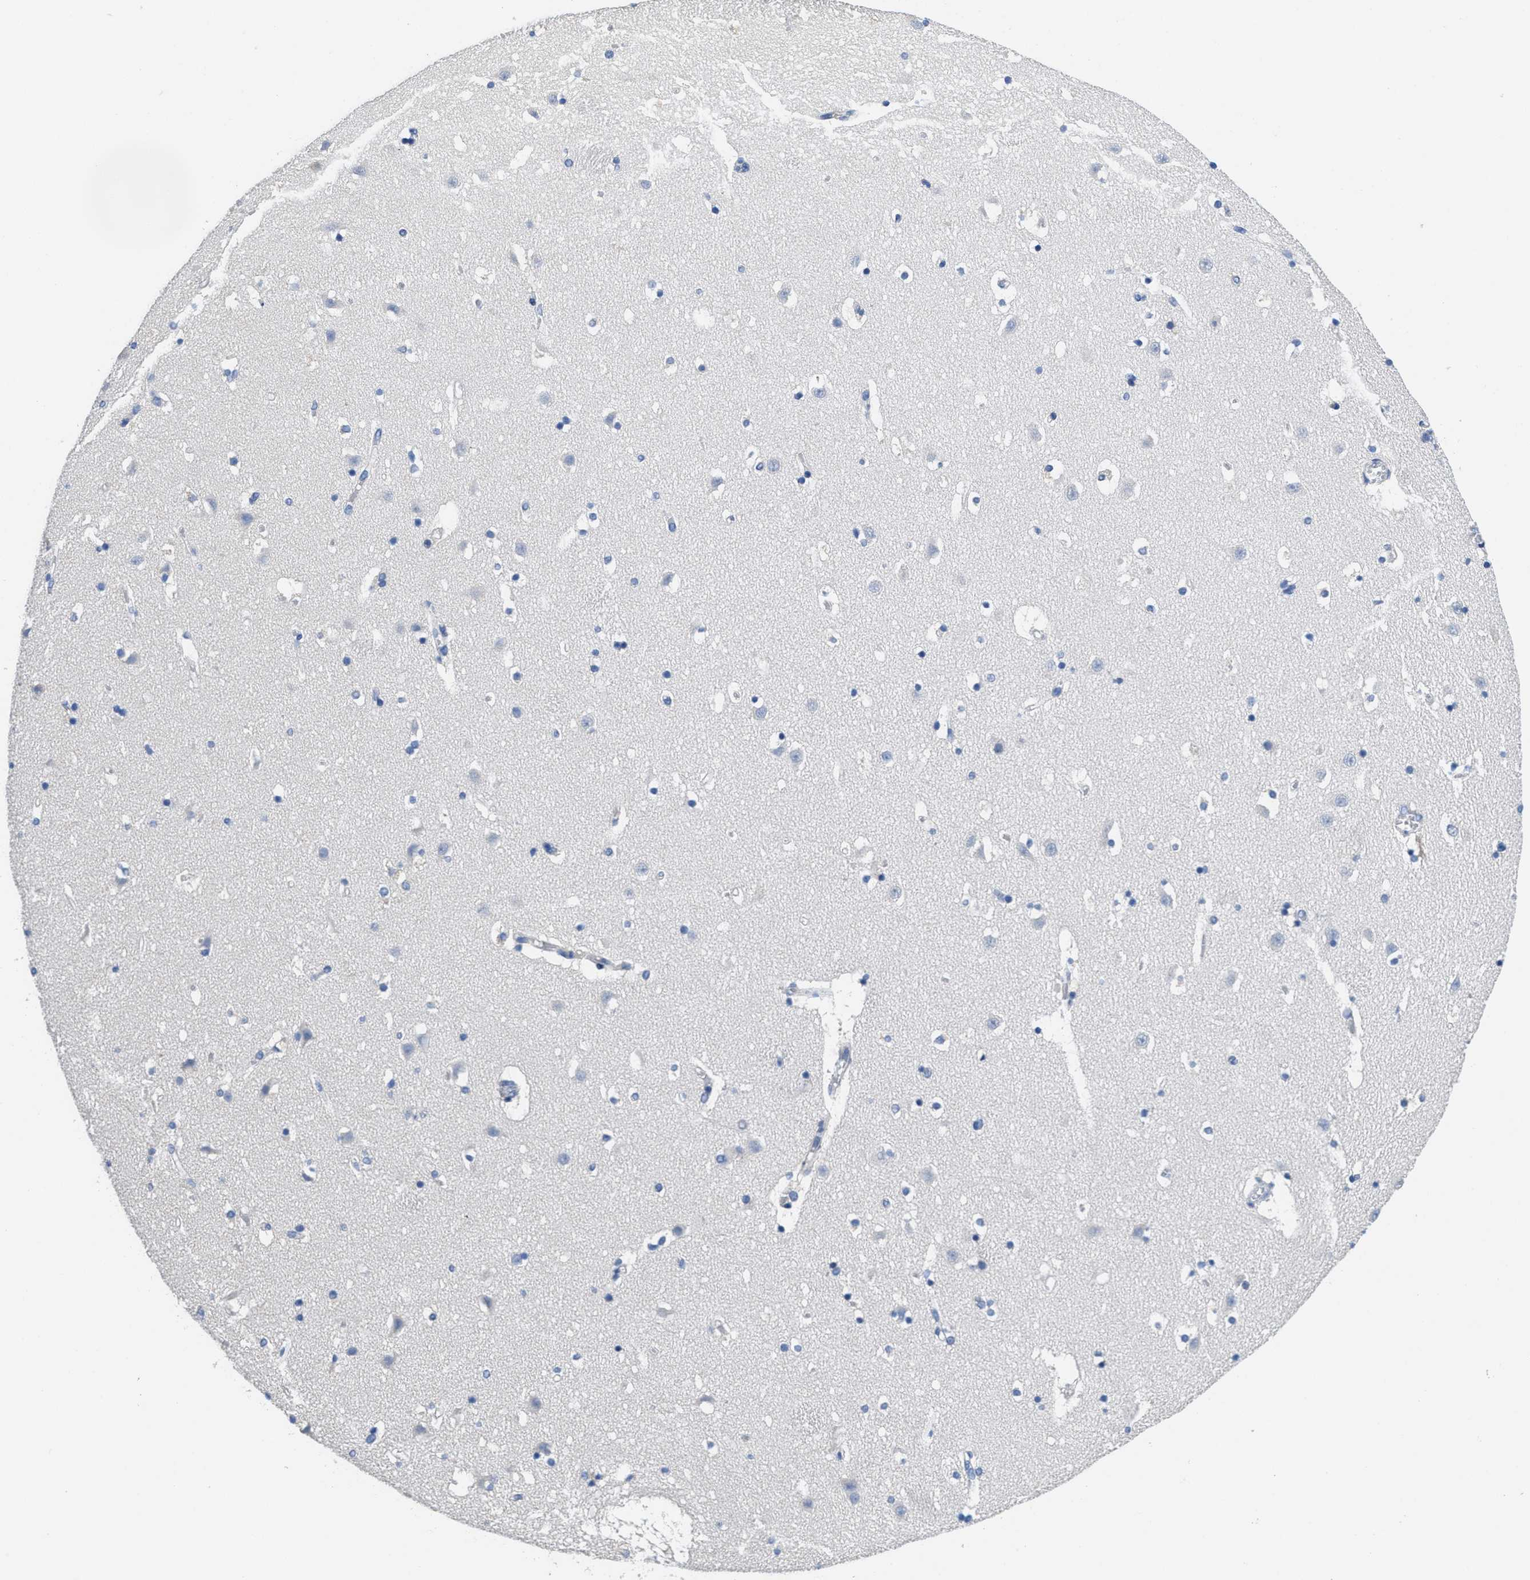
{"staining": {"intensity": "negative", "quantity": "none", "location": "none"}, "tissue": "caudate", "cell_type": "Glial cells", "image_type": "normal", "snomed": [{"axis": "morphology", "description": "Normal tissue, NOS"}, {"axis": "topography", "description": "Lateral ventricle wall"}], "caption": "Immunohistochemistry of normal human caudate demonstrates no staining in glial cells.", "gene": "CA9", "patient": {"sex": "male", "age": 45}}